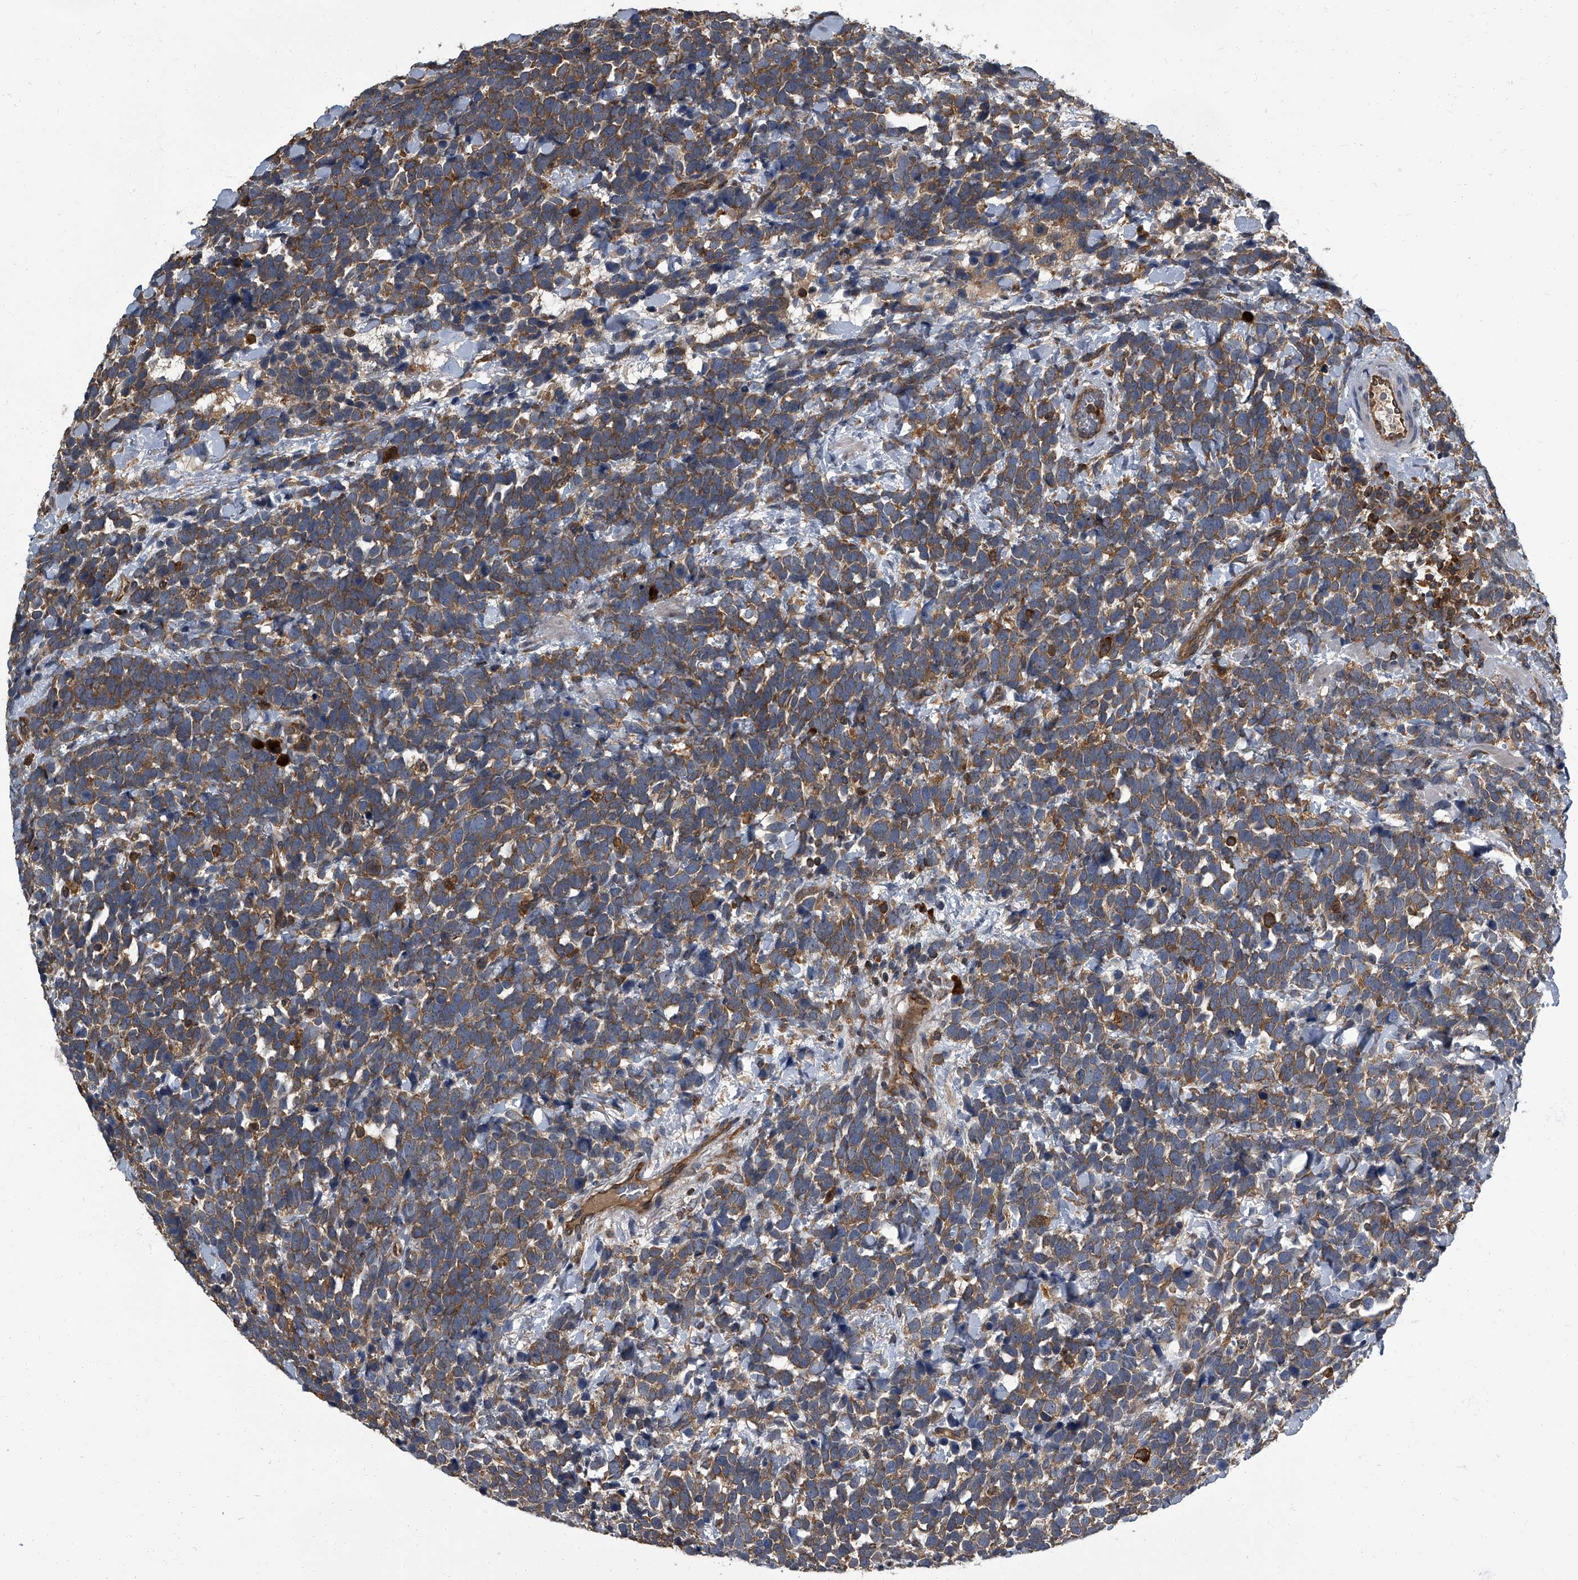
{"staining": {"intensity": "moderate", "quantity": ">75%", "location": "cytoplasmic/membranous"}, "tissue": "urothelial cancer", "cell_type": "Tumor cells", "image_type": "cancer", "snomed": [{"axis": "morphology", "description": "Urothelial carcinoma, High grade"}, {"axis": "topography", "description": "Urinary bladder"}], "caption": "An IHC photomicrograph of neoplastic tissue is shown. Protein staining in brown highlights moderate cytoplasmic/membranous positivity in urothelial cancer within tumor cells. Ihc stains the protein of interest in brown and the nuclei are stained blue.", "gene": "CDV3", "patient": {"sex": "female", "age": 82}}